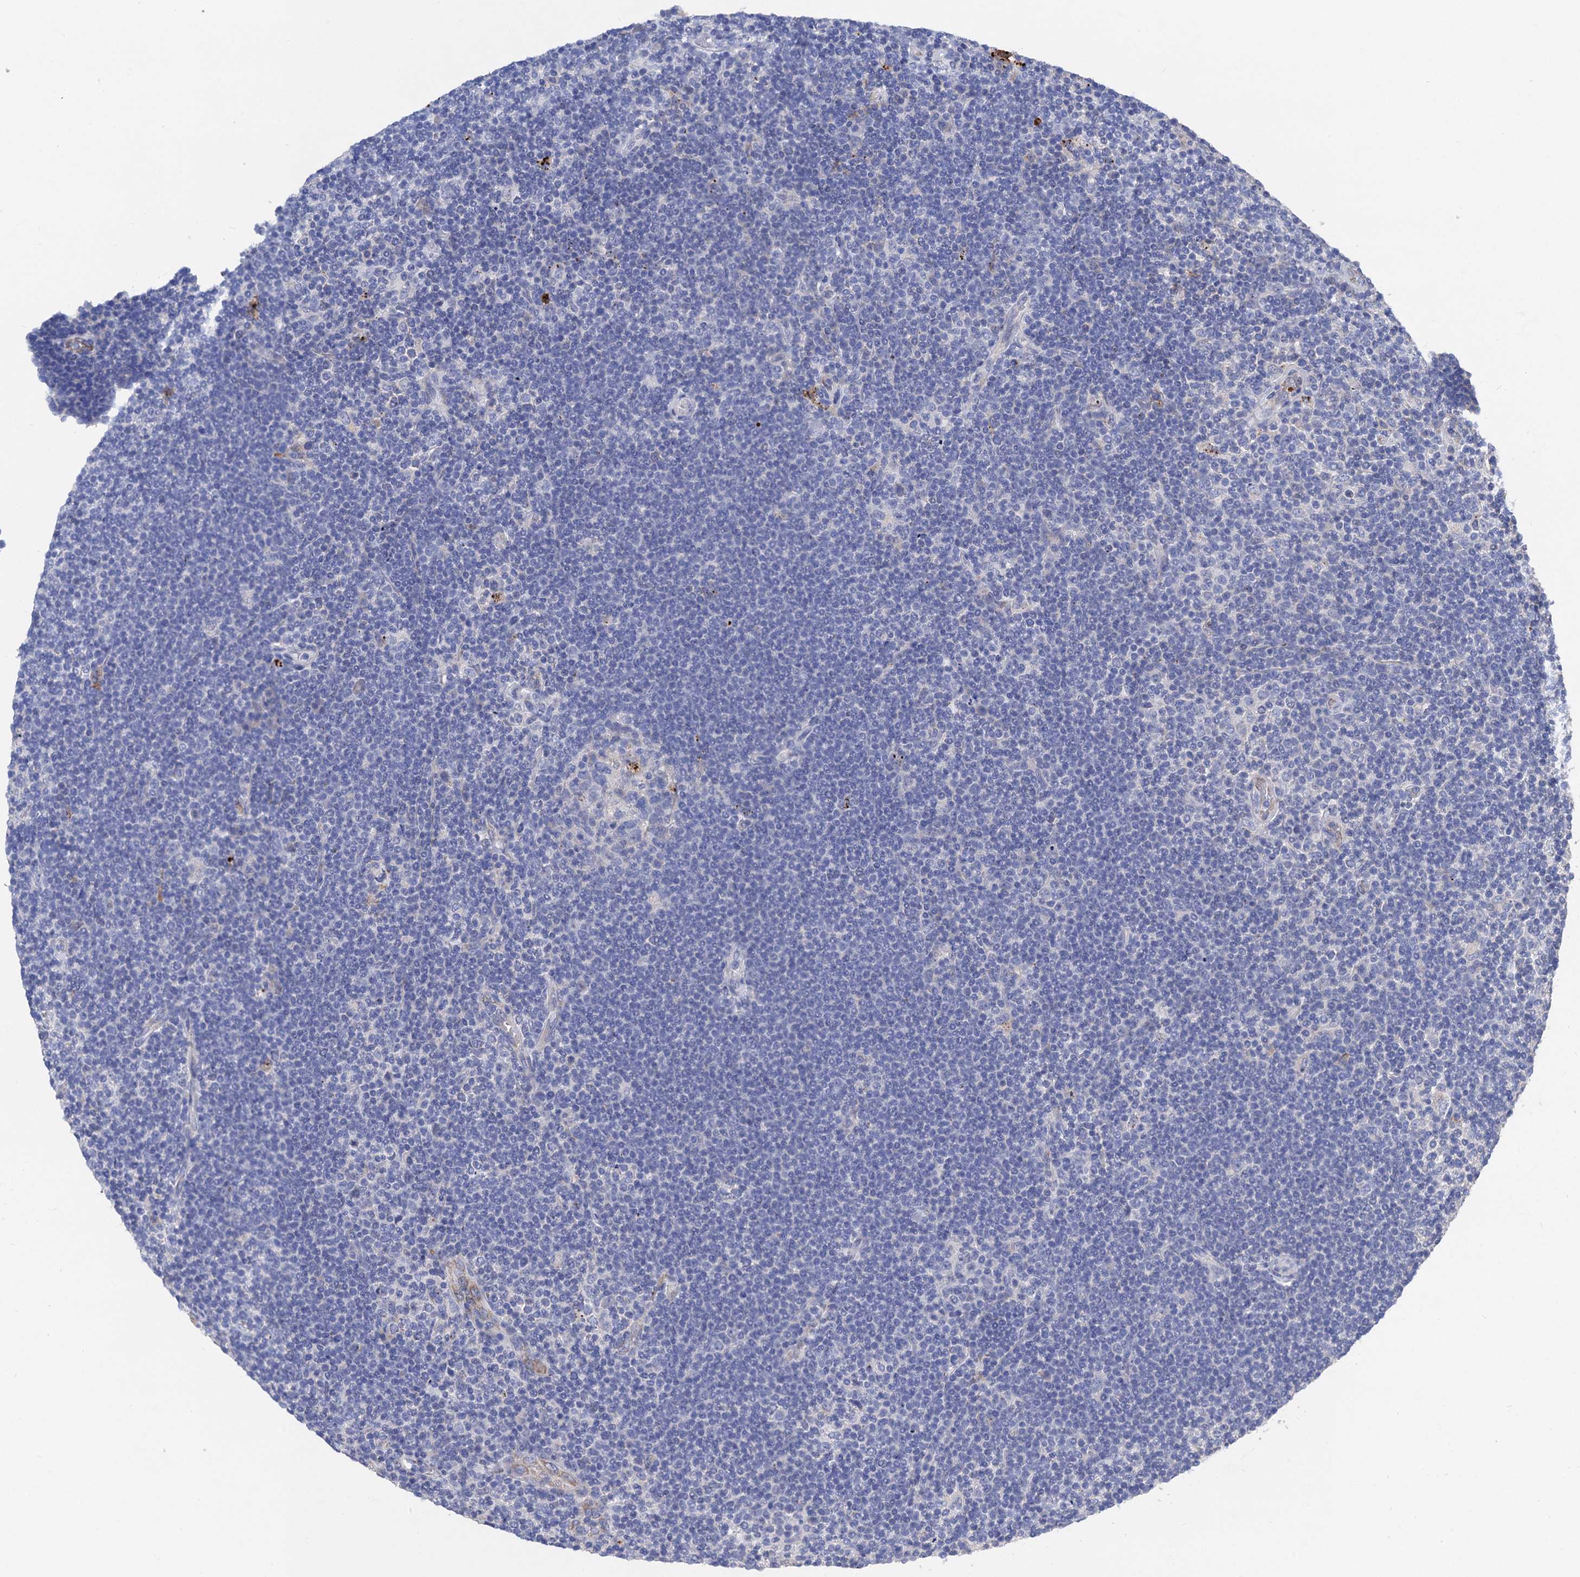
{"staining": {"intensity": "negative", "quantity": "none", "location": "none"}, "tissue": "lymphoma", "cell_type": "Tumor cells", "image_type": "cancer", "snomed": [{"axis": "morphology", "description": "Hodgkin's disease, NOS"}, {"axis": "topography", "description": "Lymph node"}], "caption": "The micrograph shows no staining of tumor cells in lymphoma.", "gene": "FREM3", "patient": {"sex": "female", "age": 57}}